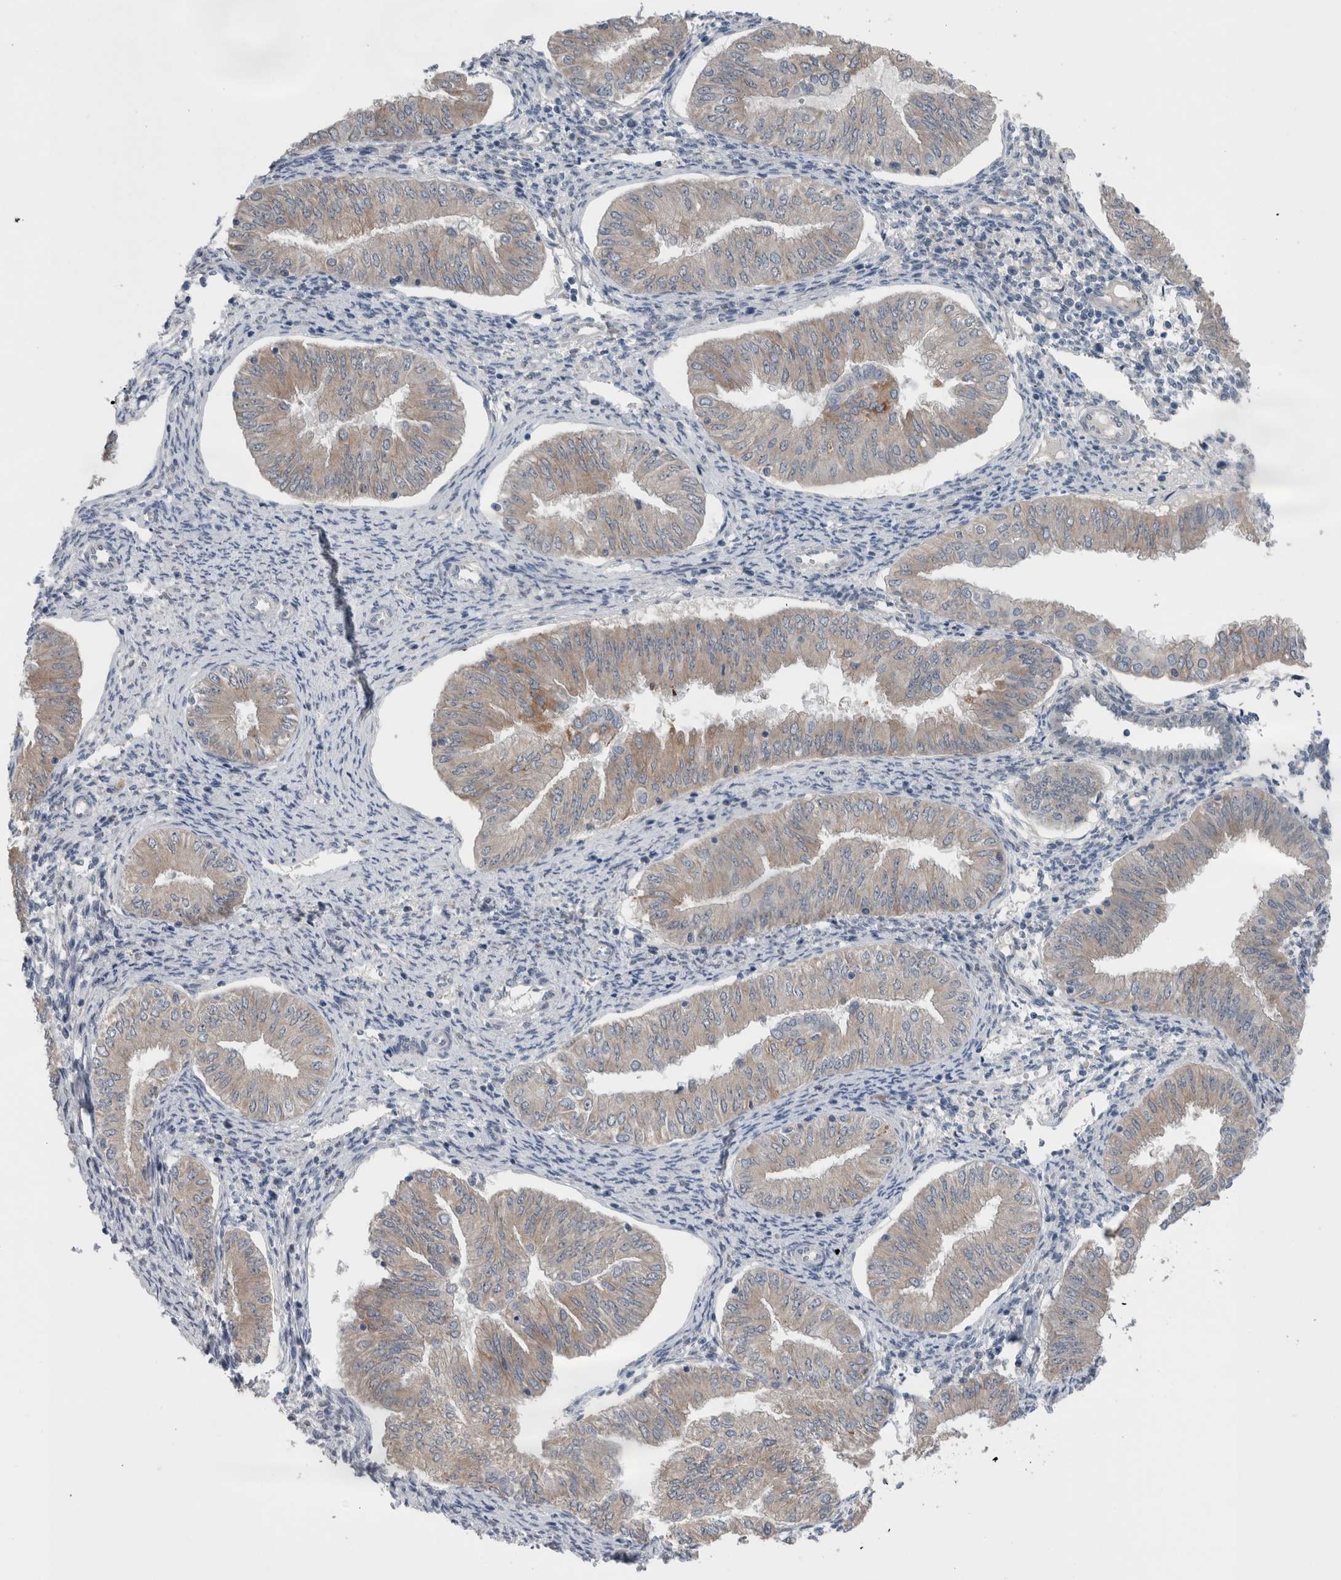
{"staining": {"intensity": "weak", "quantity": "<25%", "location": "cytoplasmic/membranous"}, "tissue": "endometrial cancer", "cell_type": "Tumor cells", "image_type": "cancer", "snomed": [{"axis": "morphology", "description": "Normal tissue, NOS"}, {"axis": "morphology", "description": "Adenocarcinoma, NOS"}, {"axis": "topography", "description": "Endometrium"}], "caption": "This is an IHC photomicrograph of human endometrial cancer (adenocarcinoma). There is no positivity in tumor cells.", "gene": "CRNN", "patient": {"sex": "female", "age": 53}}